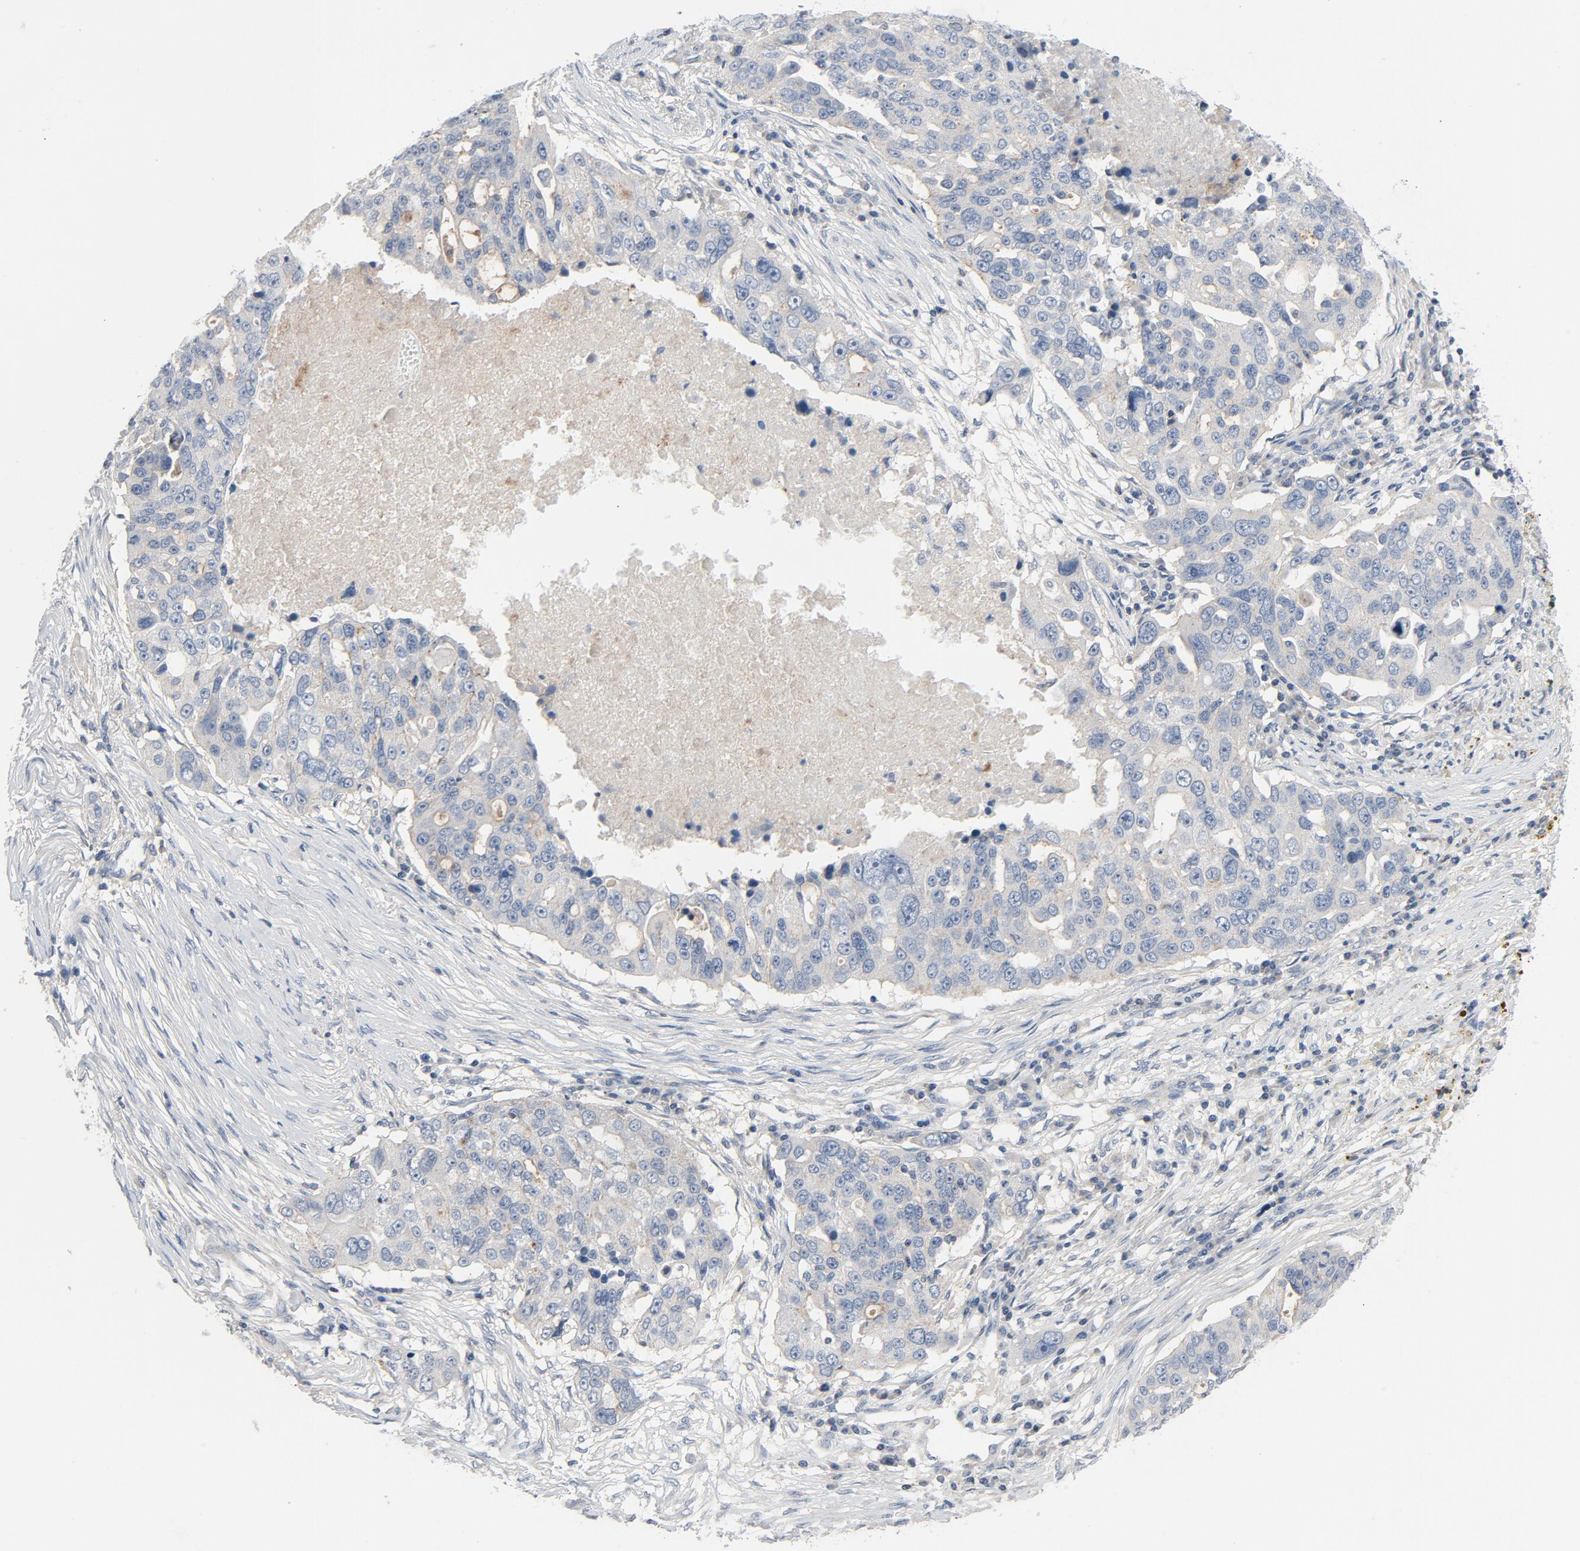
{"staining": {"intensity": "weak", "quantity": ">75%", "location": "cytoplasmic/membranous"}, "tissue": "ovarian cancer", "cell_type": "Tumor cells", "image_type": "cancer", "snomed": [{"axis": "morphology", "description": "Carcinoma, endometroid"}, {"axis": "topography", "description": "Ovary"}], "caption": "A brown stain shows weak cytoplasmic/membranous expression of a protein in human endometroid carcinoma (ovarian) tumor cells.", "gene": "TSG101", "patient": {"sex": "female", "age": 75}}